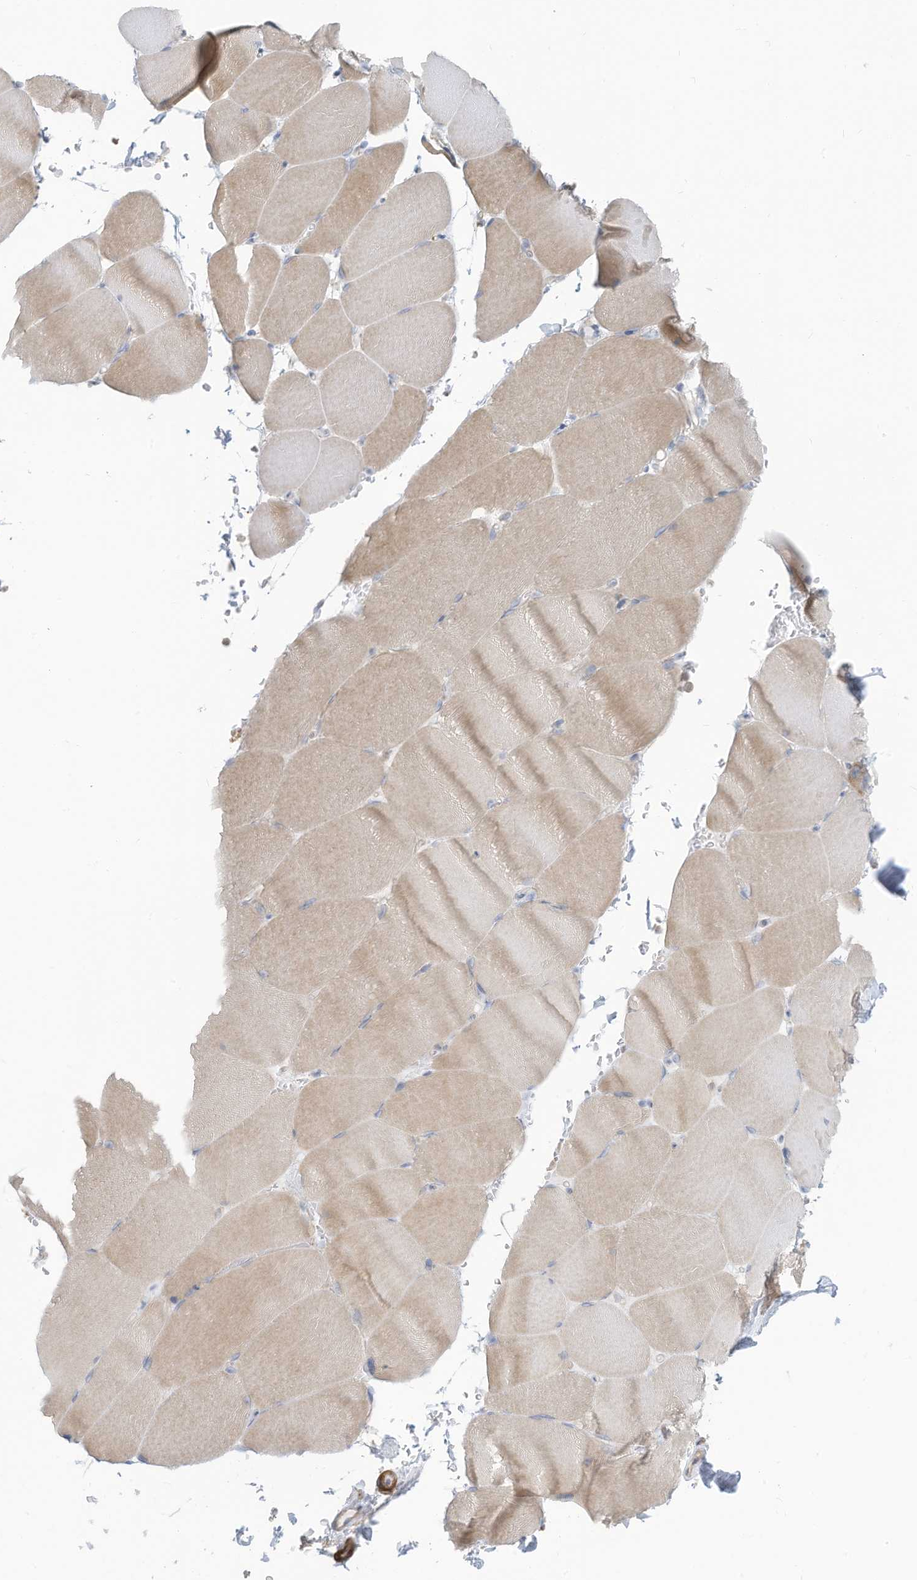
{"staining": {"intensity": "weak", "quantity": ">75%", "location": "cytoplasmic/membranous"}, "tissue": "skeletal muscle", "cell_type": "Myocytes", "image_type": "normal", "snomed": [{"axis": "morphology", "description": "Normal tissue, NOS"}, {"axis": "topography", "description": "Skeletal muscle"}, {"axis": "topography", "description": "Parathyroid gland"}], "caption": "Weak cytoplasmic/membranous expression for a protein is appreciated in about >75% of myocytes of benign skeletal muscle using immunohistochemistry (IHC).", "gene": "GTPBP2", "patient": {"sex": "female", "age": 37}}